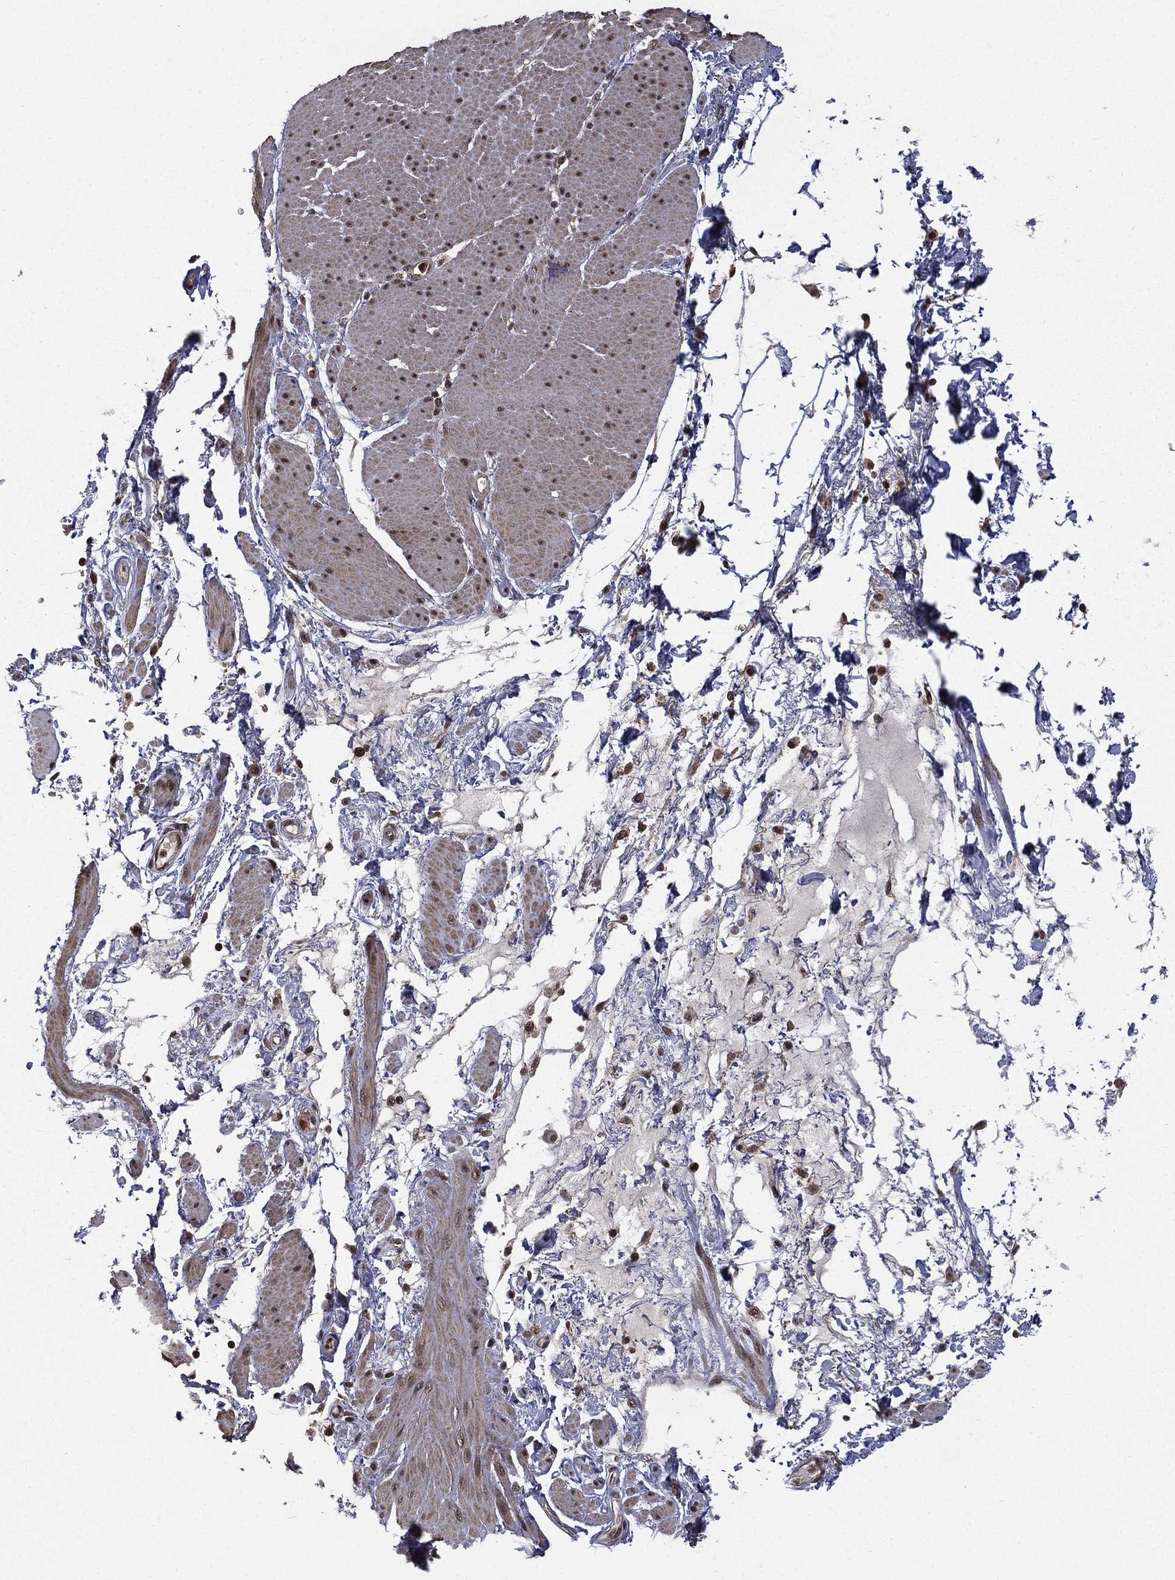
{"staining": {"intensity": "strong", "quantity": "25%-75%", "location": "nuclear"}, "tissue": "smooth muscle", "cell_type": "Smooth muscle cells", "image_type": "normal", "snomed": [{"axis": "morphology", "description": "Normal tissue, NOS"}, {"axis": "topography", "description": "Smooth muscle"}, {"axis": "topography", "description": "Anal"}], "caption": "Protein staining by IHC demonstrates strong nuclear expression in about 25%-75% of smooth muscle cells in unremarkable smooth muscle. Immunohistochemistry stains the protein in brown and the nuclei are stained blue.", "gene": "JMJD6", "patient": {"sex": "male", "age": 83}}